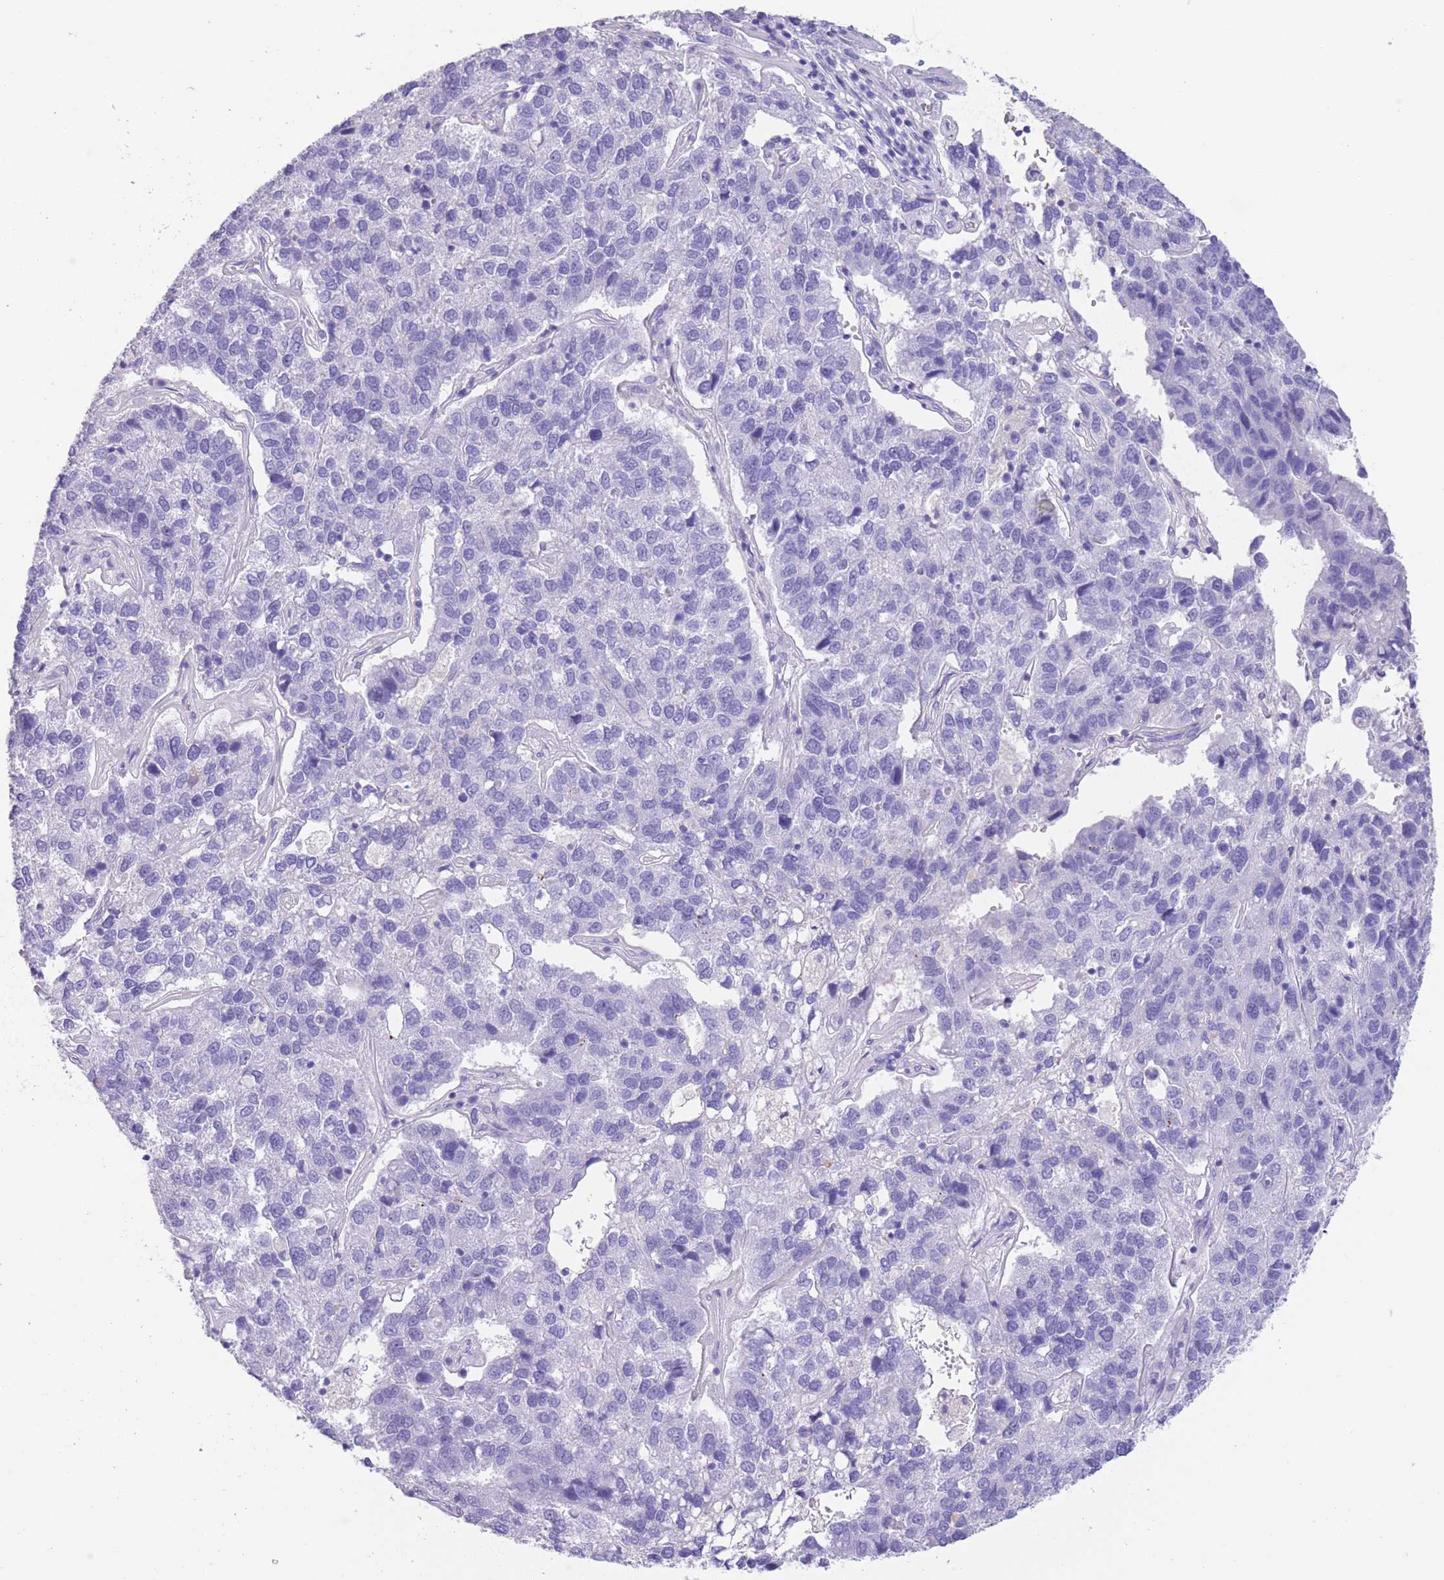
{"staining": {"intensity": "negative", "quantity": "none", "location": "none"}, "tissue": "pancreatic cancer", "cell_type": "Tumor cells", "image_type": "cancer", "snomed": [{"axis": "morphology", "description": "Adenocarcinoma, NOS"}, {"axis": "topography", "description": "Pancreas"}], "caption": "A high-resolution histopathology image shows immunohistochemistry (IHC) staining of adenocarcinoma (pancreatic), which displays no significant positivity in tumor cells.", "gene": "RAI2", "patient": {"sex": "female", "age": 61}}